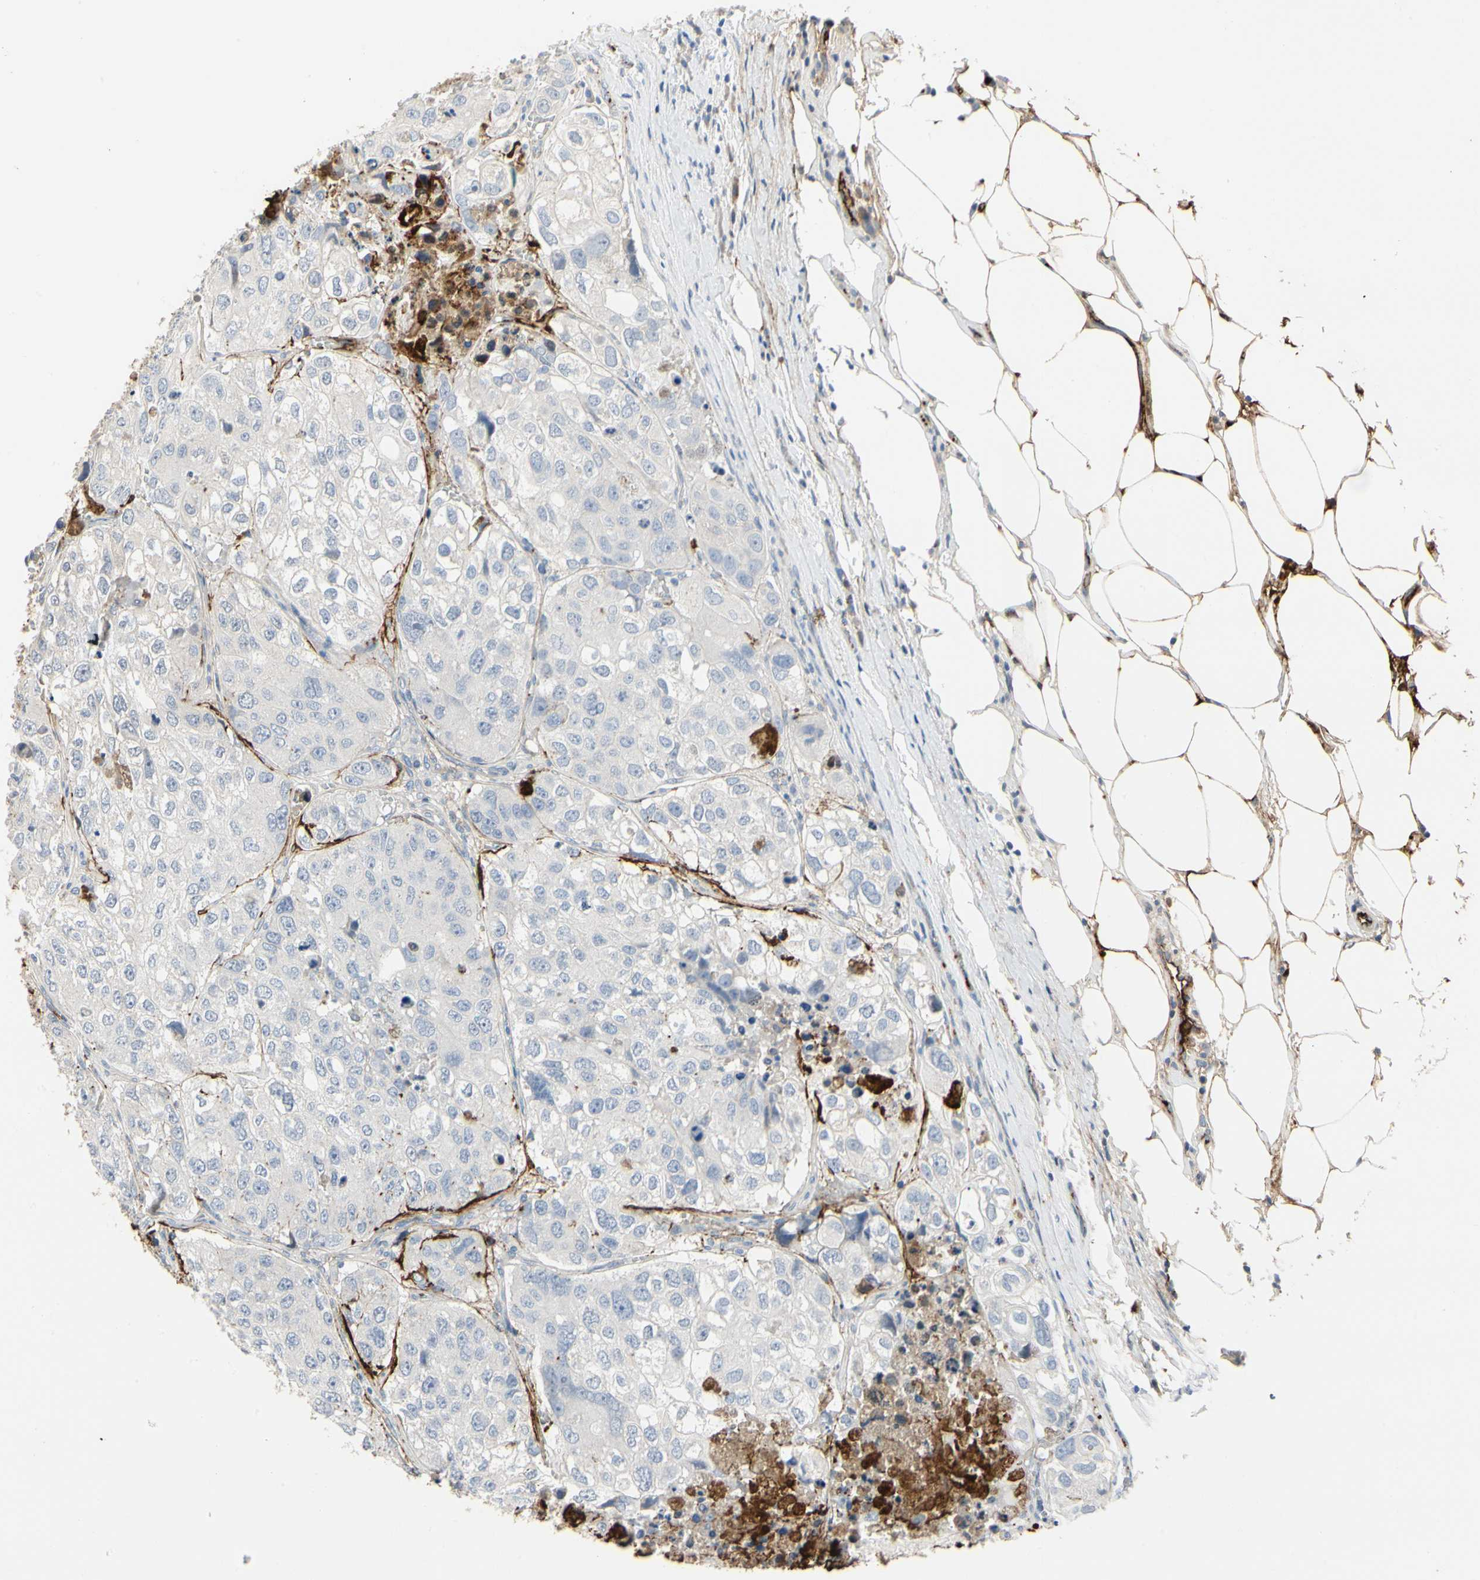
{"staining": {"intensity": "weak", "quantity": "25%-75%", "location": "cytoplasmic/membranous"}, "tissue": "urothelial cancer", "cell_type": "Tumor cells", "image_type": "cancer", "snomed": [{"axis": "morphology", "description": "Urothelial carcinoma, High grade"}, {"axis": "topography", "description": "Lymph node"}, {"axis": "topography", "description": "Urinary bladder"}], "caption": "Tumor cells reveal low levels of weak cytoplasmic/membranous staining in about 25%-75% of cells in human urothelial cancer. The protein of interest is stained brown, and the nuclei are stained in blue (DAB IHC with brightfield microscopy, high magnification).", "gene": "FGB", "patient": {"sex": "male", "age": 51}}